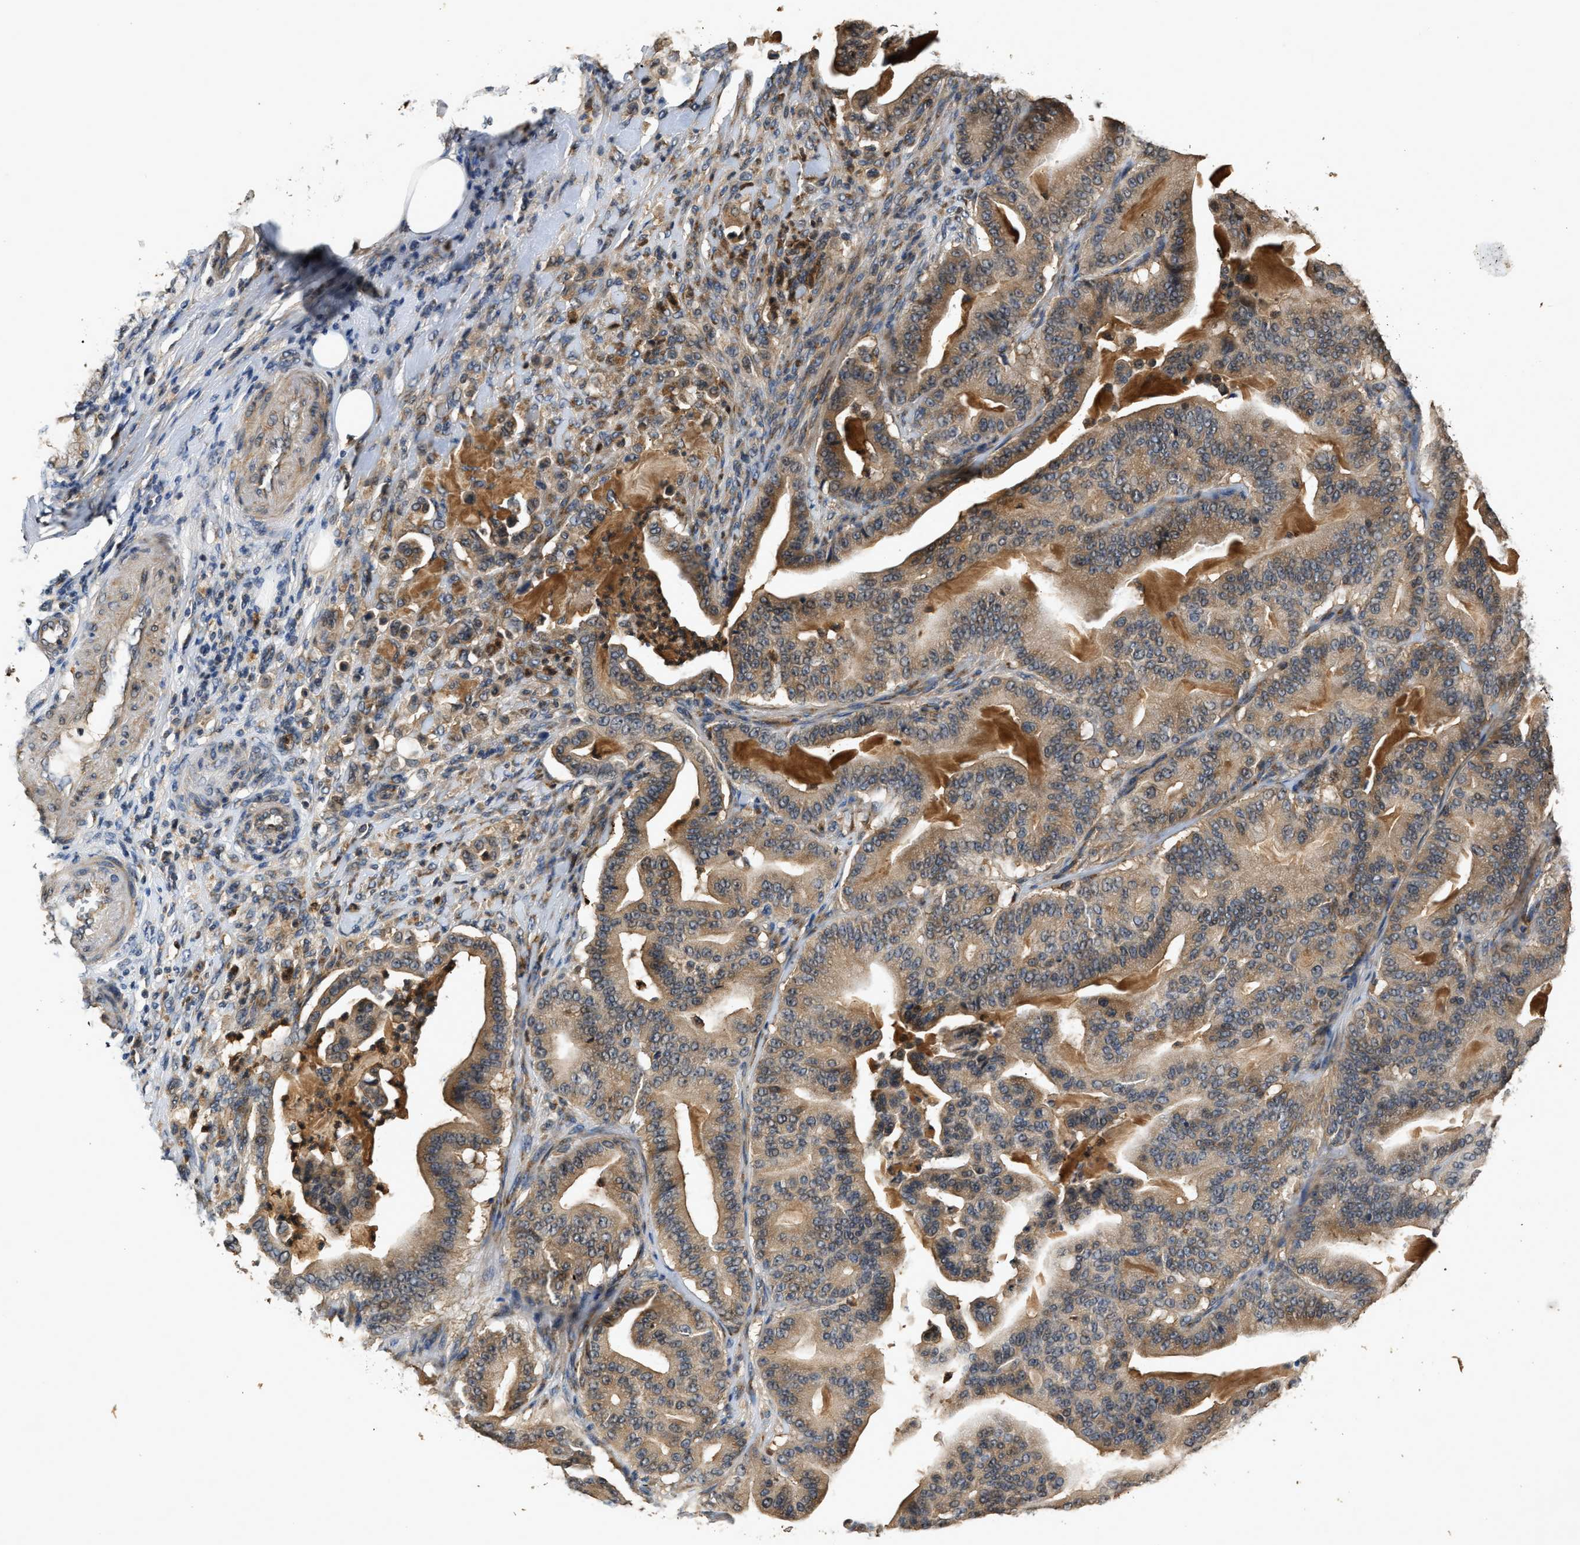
{"staining": {"intensity": "moderate", "quantity": ">75%", "location": "cytoplasmic/membranous"}, "tissue": "pancreatic cancer", "cell_type": "Tumor cells", "image_type": "cancer", "snomed": [{"axis": "morphology", "description": "Adenocarcinoma, NOS"}, {"axis": "topography", "description": "Pancreas"}], "caption": "Pancreatic cancer stained with a brown dye demonstrates moderate cytoplasmic/membranous positive staining in about >75% of tumor cells.", "gene": "CHUK", "patient": {"sex": "male", "age": 63}}